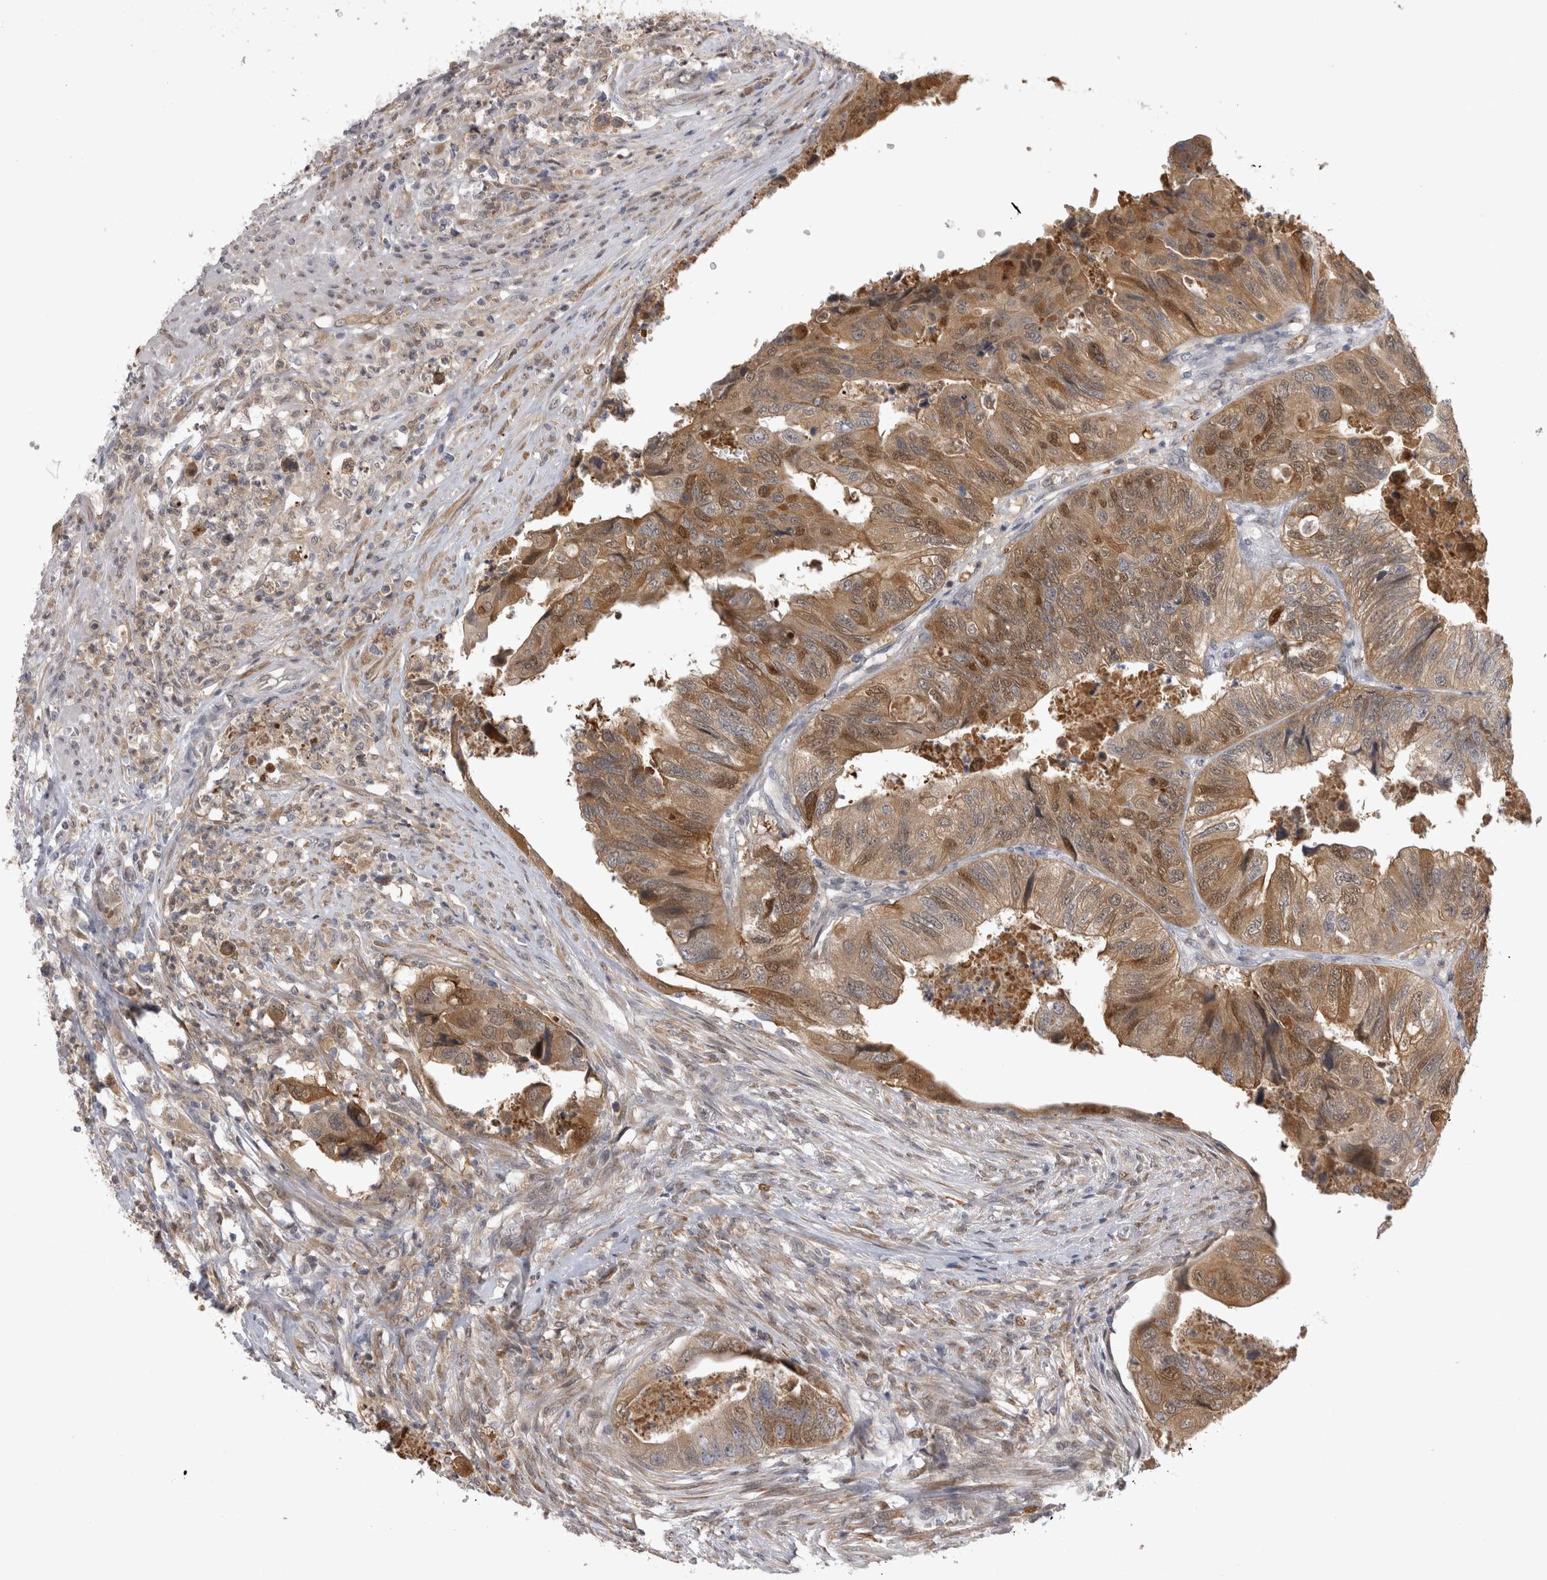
{"staining": {"intensity": "moderate", "quantity": ">75%", "location": "cytoplasmic/membranous"}, "tissue": "colorectal cancer", "cell_type": "Tumor cells", "image_type": "cancer", "snomed": [{"axis": "morphology", "description": "Adenocarcinoma, NOS"}, {"axis": "topography", "description": "Rectum"}], "caption": "Colorectal cancer tissue exhibits moderate cytoplasmic/membranous positivity in approximately >75% of tumor cells", "gene": "CHIC2", "patient": {"sex": "male", "age": 63}}